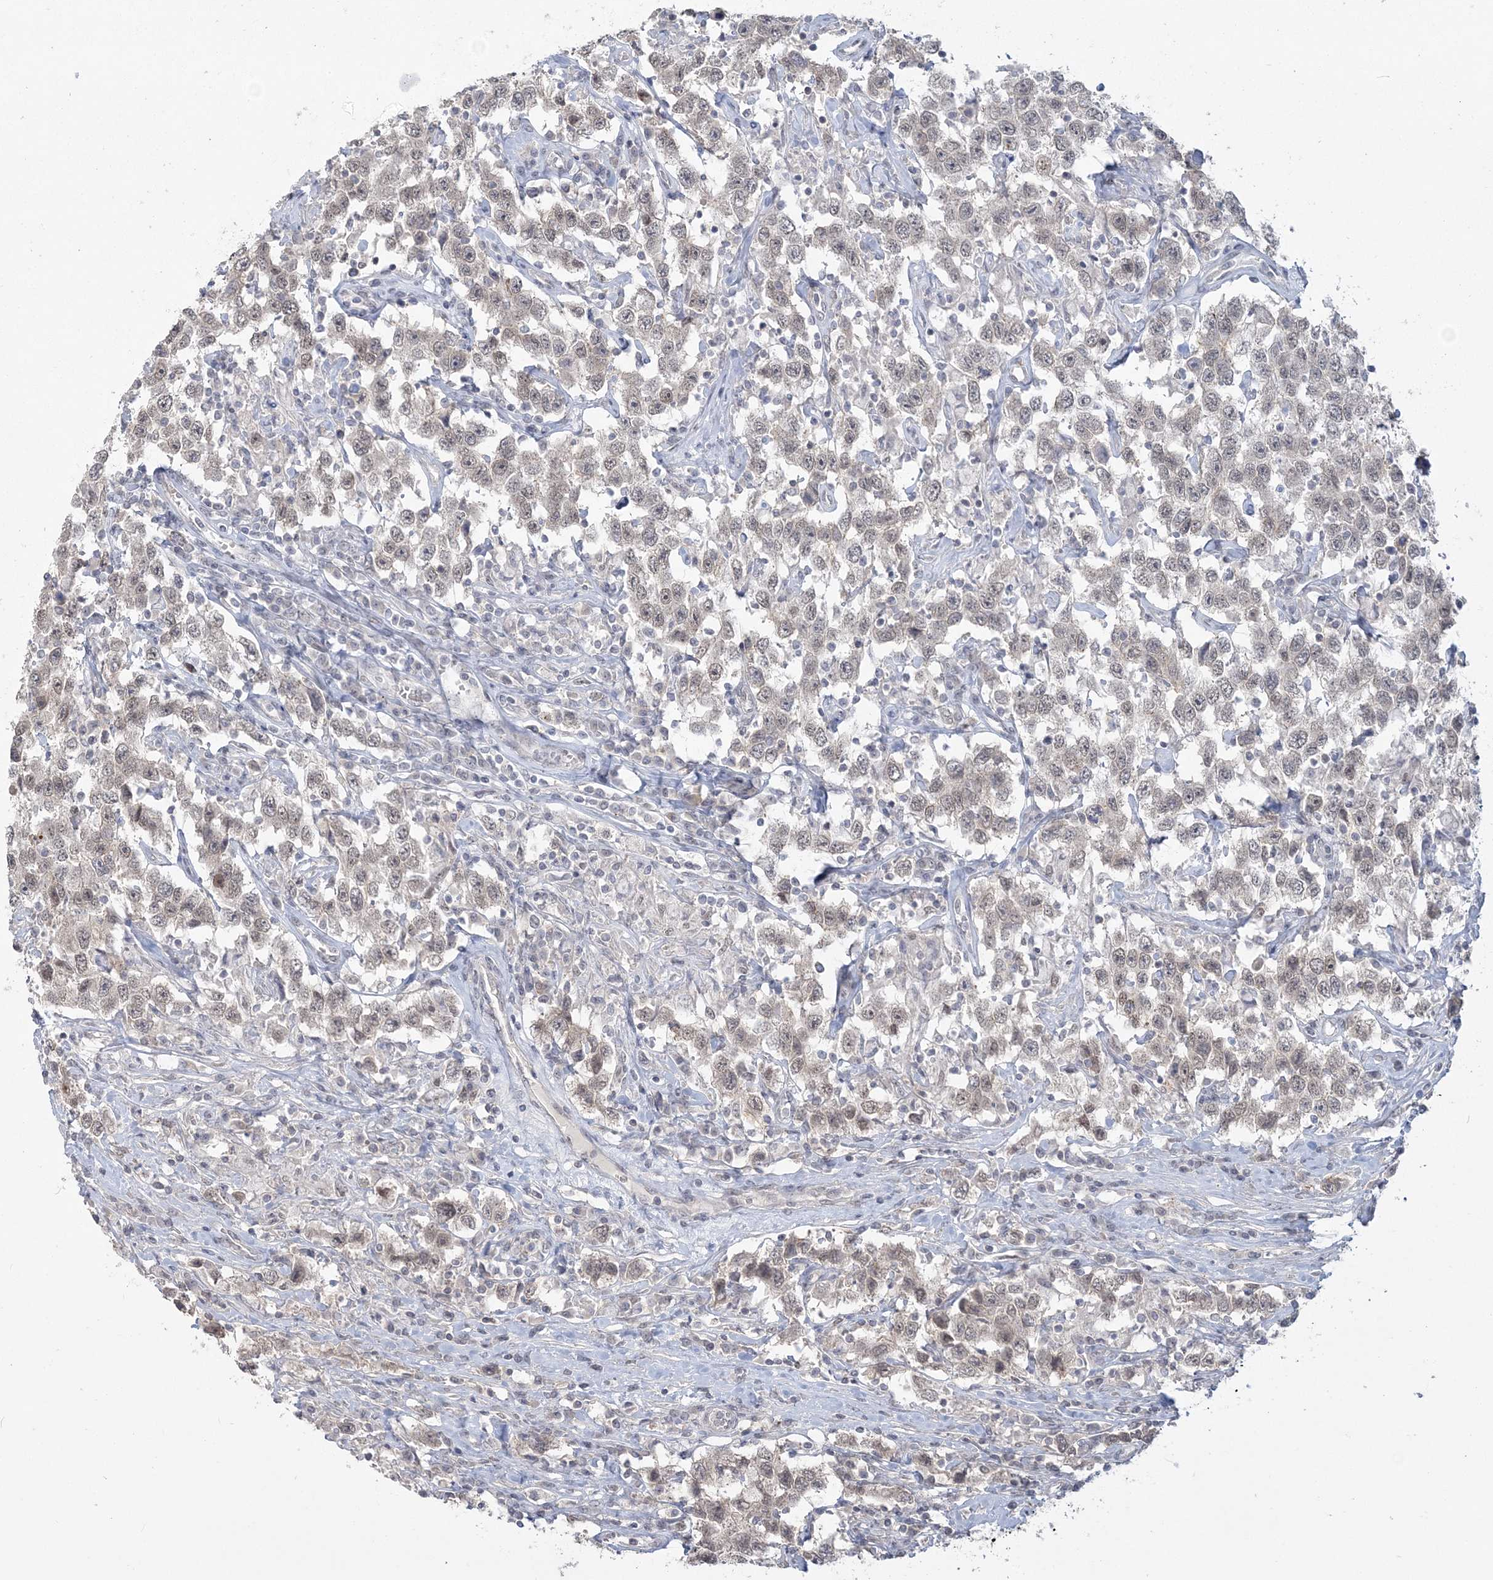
{"staining": {"intensity": "weak", "quantity": "25%-75%", "location": "nuclear"}, "tissue": "testis cancer", "cell_type": "Tumor cells", "image_type": "cancer", "snomed": [{"axis": "morphology", "description": "Seminoma, NOS"}, {"axis": "topography", "description": "Testis"}], "caption": "Protein analysis of testis cancer (seminoma) tissue reveals weak nuclear staining in approximately 25%-75% of tumor cells. The protein of interest is stained brown, and the nuclei are stained in blue (DAB (3,3'-diaminobenzidine) IHC with brightfield microscopy, high magnification).", "gene": "ANKS1A", "patient": {"sex": "male", "age": 41}}